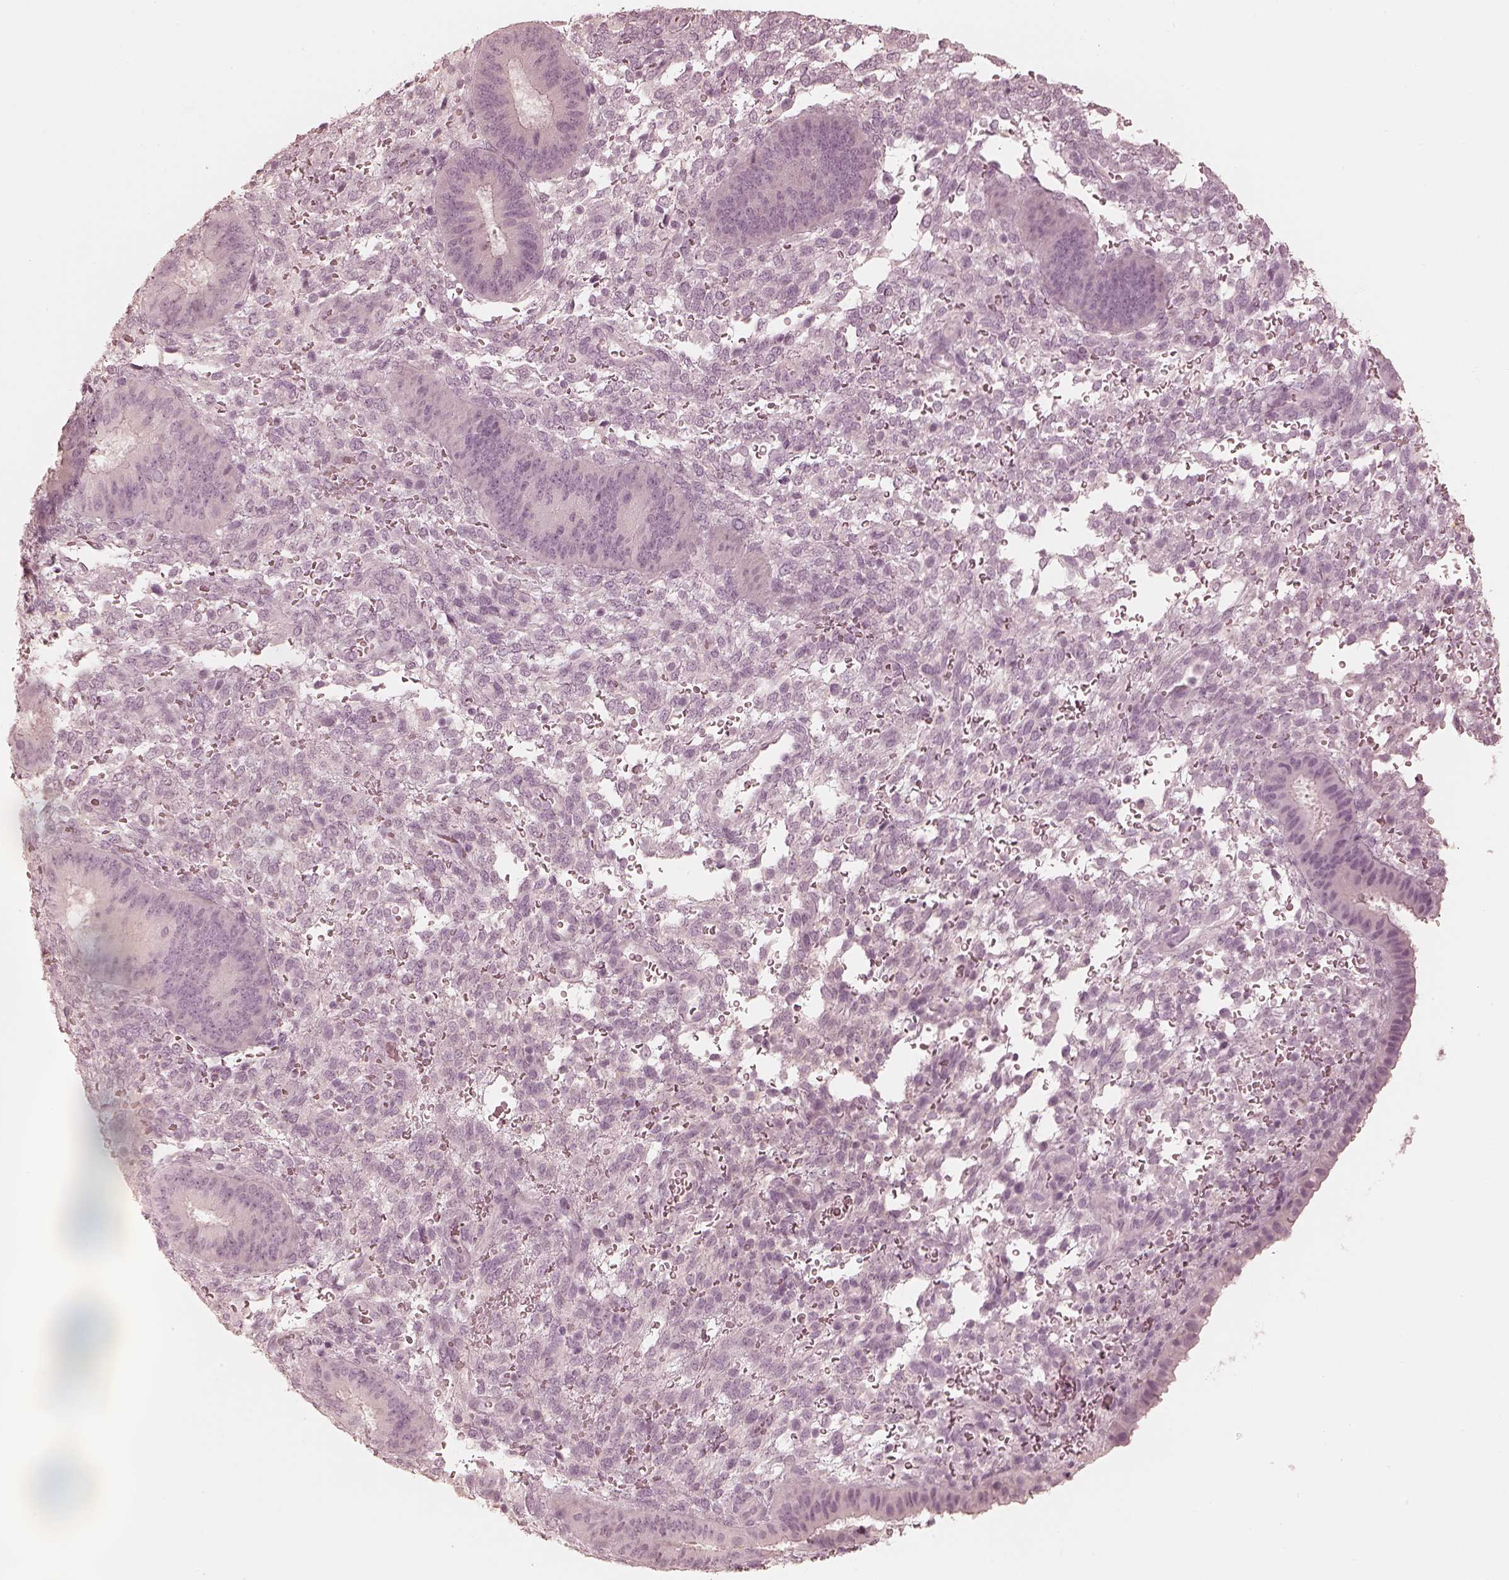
{"staining": {"intensity": "negative", "quantity": "none", "location": "none"}, "tissue": "endometrium", "cell_type": "Cells in endometrial stroma", "image_type": "normal", "snomed": [{"axis": "morphology", "description": "Normal tissue, NOS"}, {"axis": "topography", "description": "Endometrium"}], "caption": "Immunohistochemical staining of normal human endometrium demonstrates no significant expression in cells in endometrial stroma. (Brightfield microscopy of DAB IHC at high magnification).", "gene": "CALR3", "patient": {"sex": "female", "age": 39}}